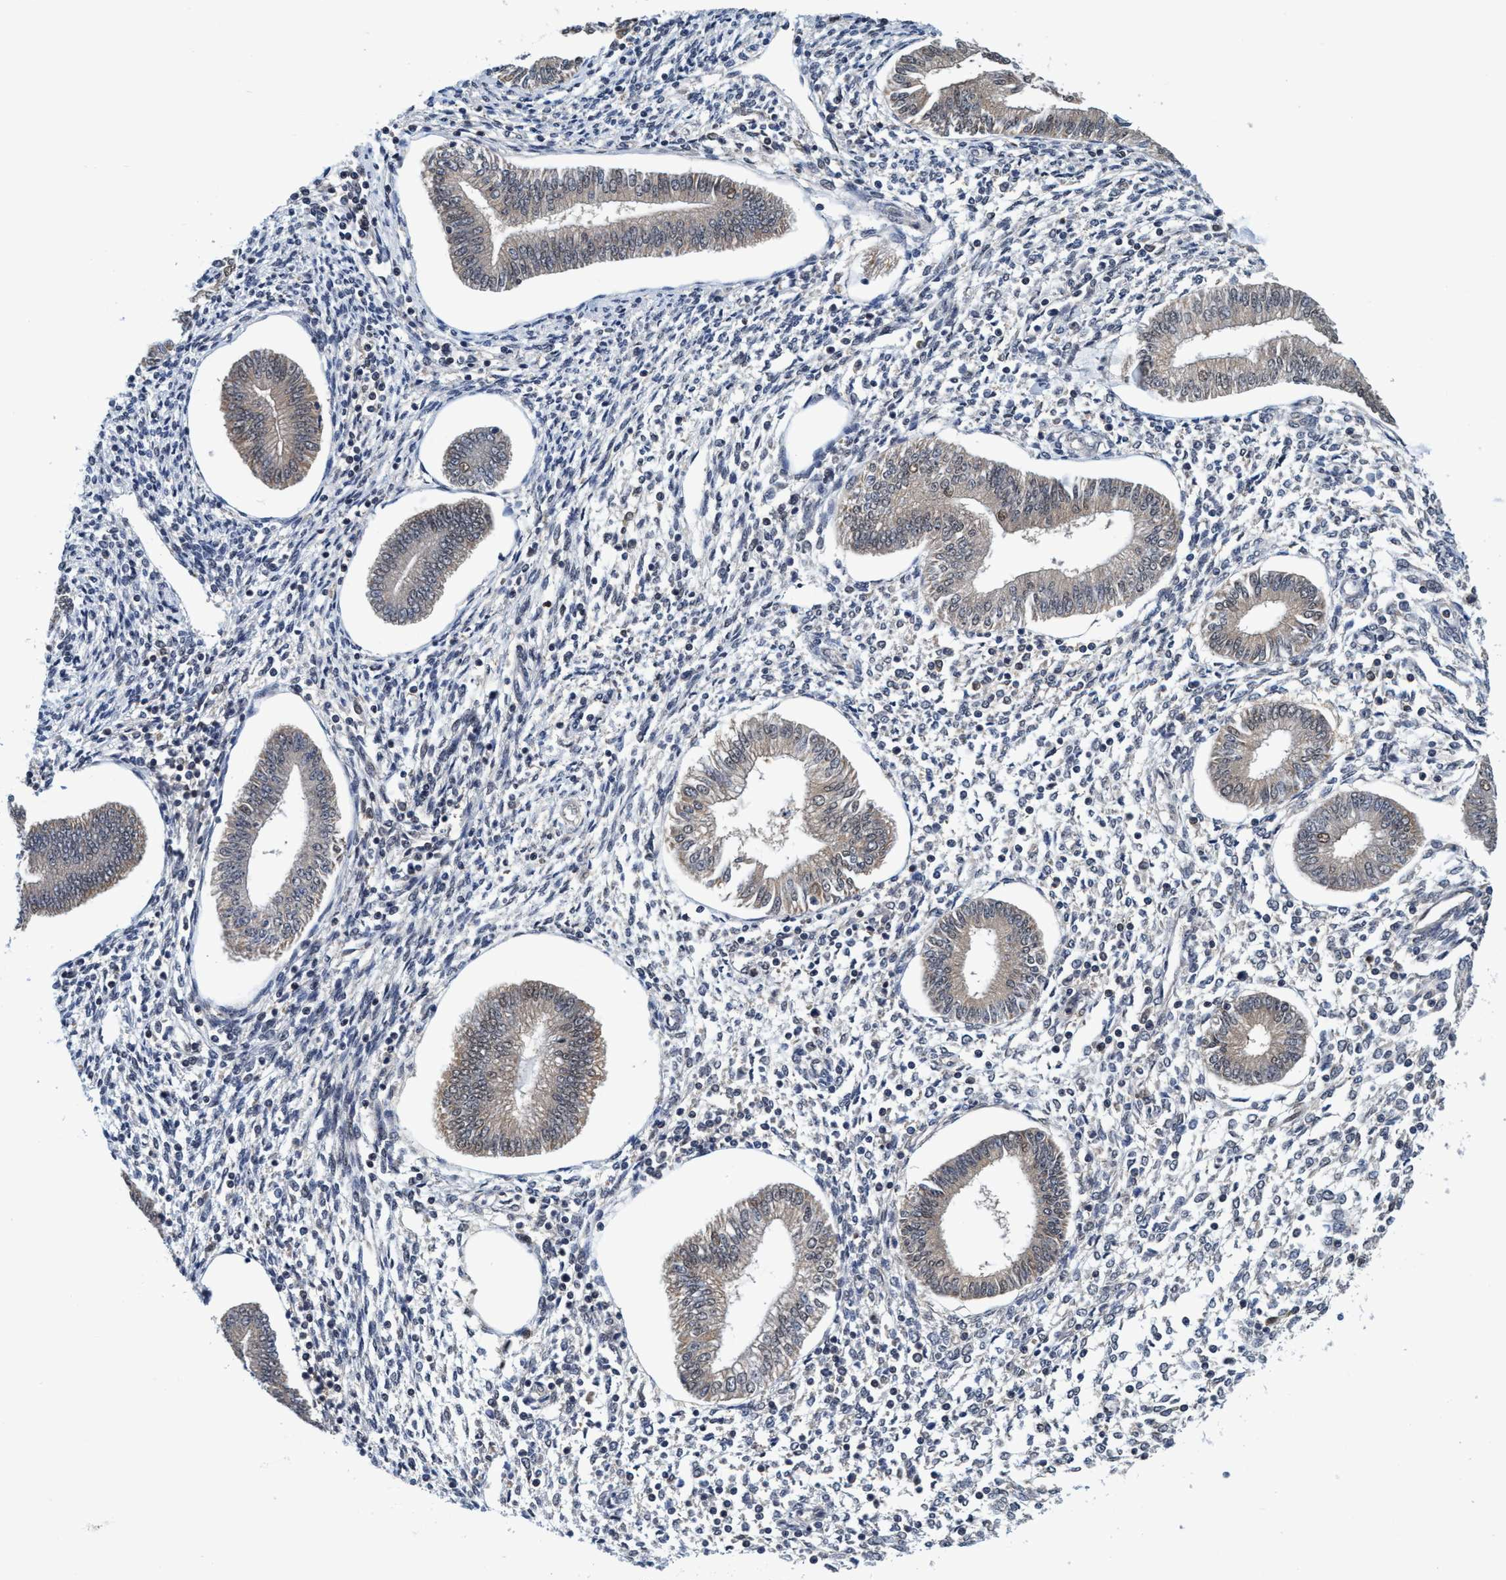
{"staining": {"intensity": "weak", "quantity": "25%-75%", "location": "cytoplasmic/membranous"}, "tissue": "endometrium", "cell_type": "Cells in endometrial stroma", "image_type": "normal", "snomed": [{"axis": "morphology", "description": "Normal tissue, NOS"}, {"axis": "topography", "description": "Endometrium"}], "caption": "Weak cytoplasmic/membranous expression for a protein is seen in about 25%-75% of cells in endometrial stroma of benign endometrium using IHC.", "gene": "PSMD12", "patient": {"sex": "female", "age": 50}}